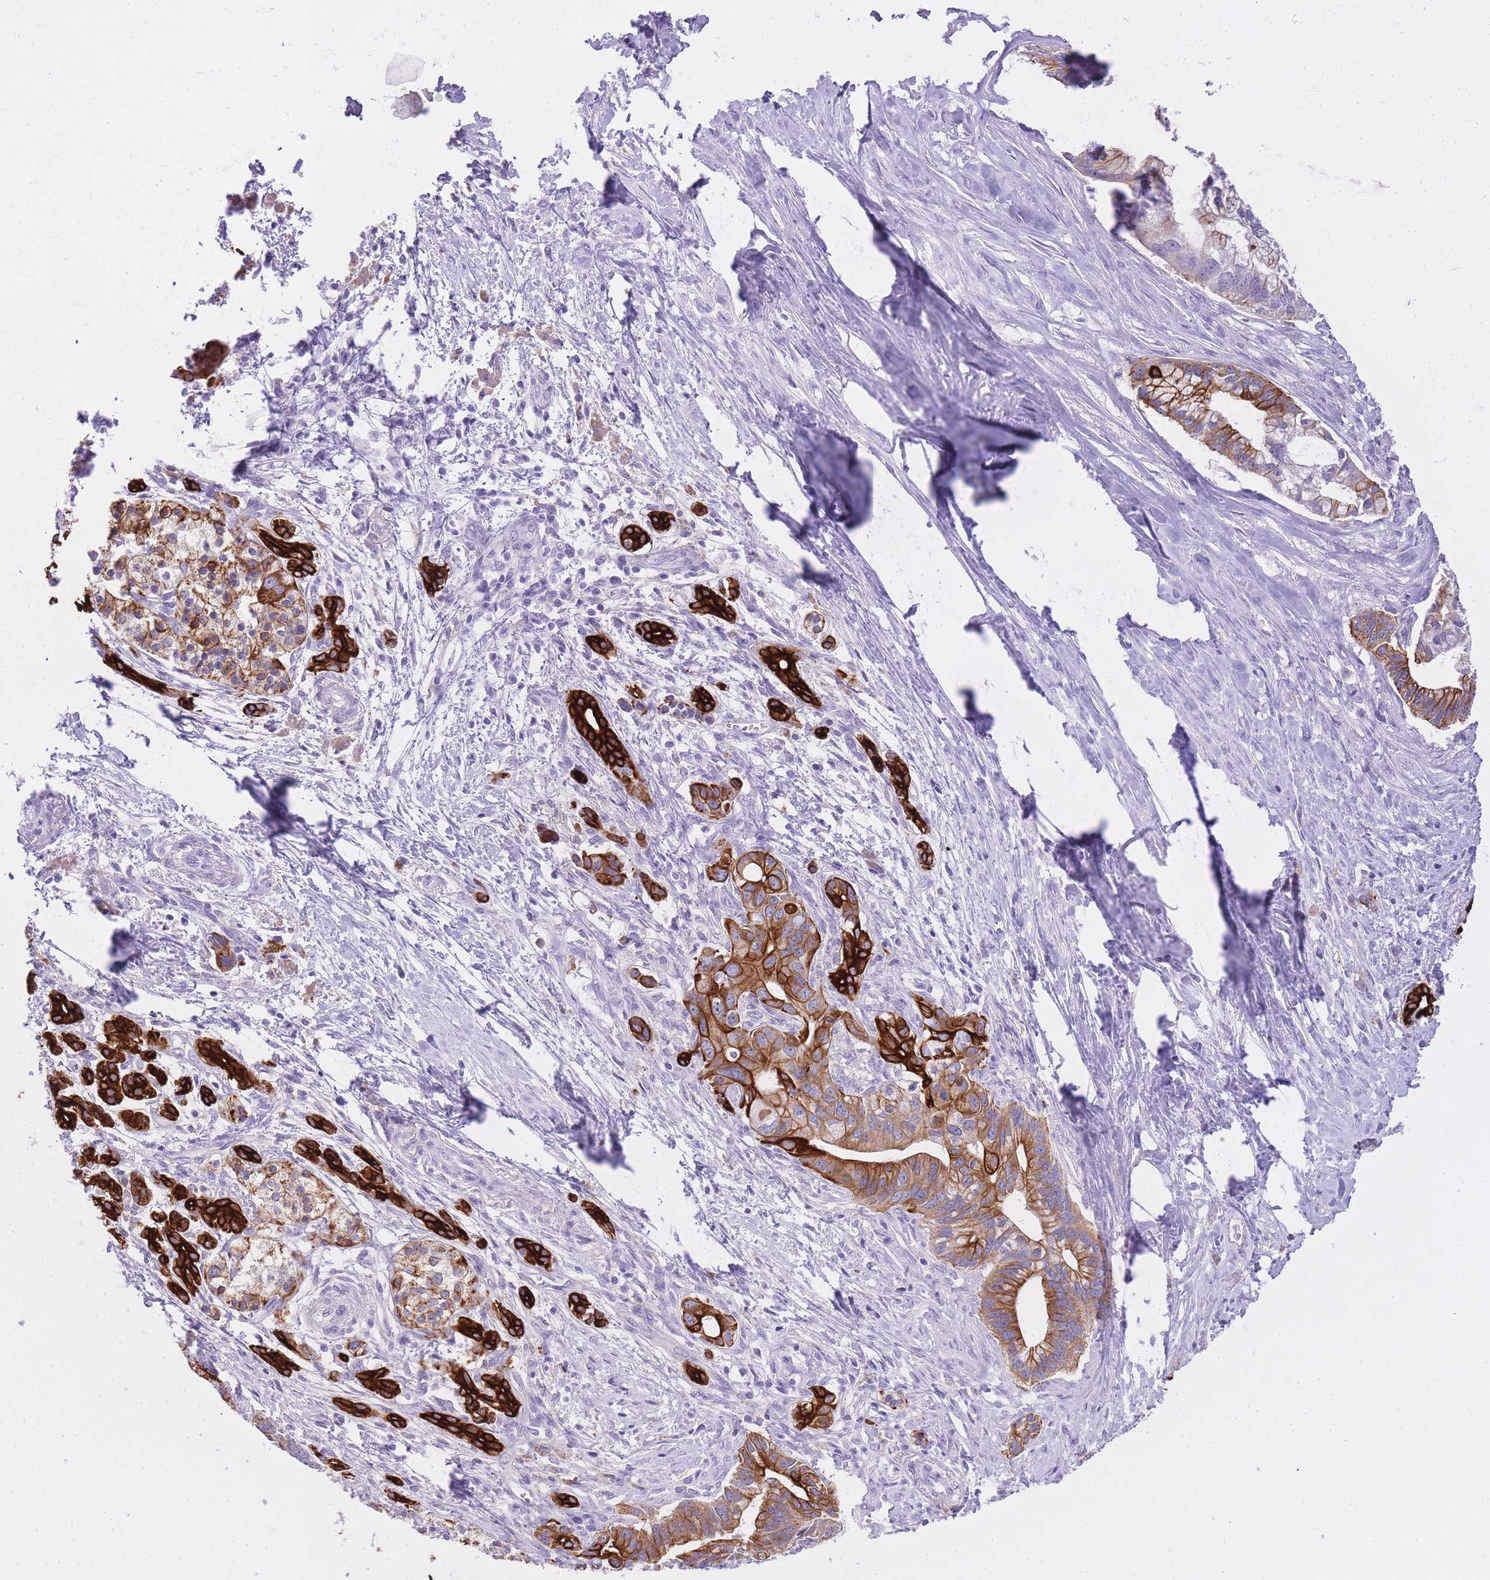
{"staining": {"intensity": "strong", "quantity": ">75%", "location": "cytoplasmic/membranous"}, "tissue": "pancreatic cancer", "cell_type": "Tumor cells", "image_type": "cancer", "snomed": [{"axis": "morphology", "description": "Adenocarcinoma, NOS"}, {"axis": "topography", "description": "Pancreas"}], "caption": "IHC (DAB) staining of human adenocarcinoma (pancreatic) displays strong cytoplasmic/membranous protein positivity in approximately >75% of tumor cells. (DAB = brown stain, brightfield microscopy at high magnification).", "gene": "RADX", "patient": {"sex": "male", "age": 68}}